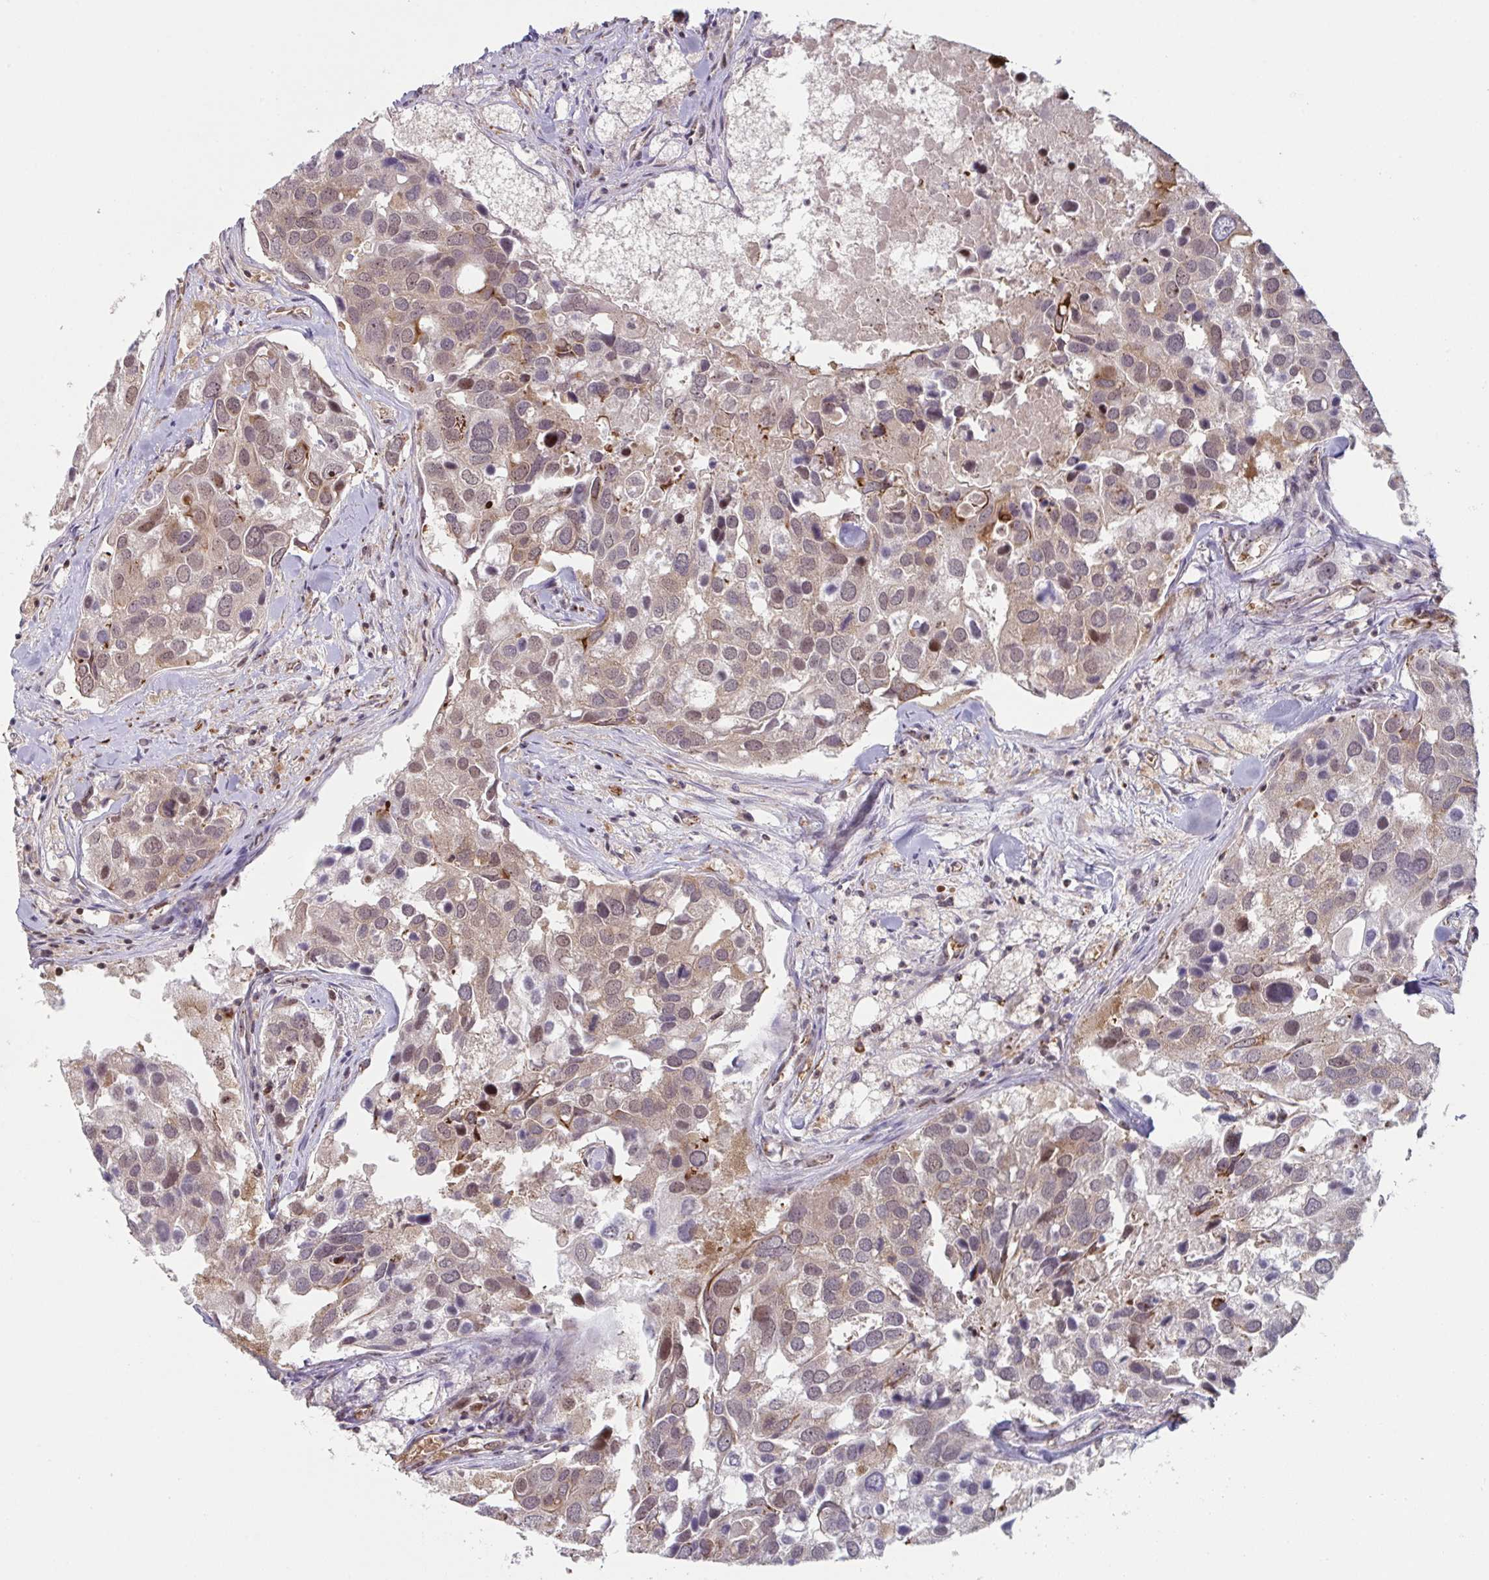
{"staining": {"intensity": "moderate", "quantity": "25%-75%", "location": "cytoplasmic/membranous,nuclear"}, "tissue": "breast cancer", "cell_type": "Tumor cells", "image_type": "cancer", "snomed": [{"axis": "morphology", "description": "Duct carcinoma"}, {"axis": "topography", "description": "Breast"}], "caption": "Moderate cytoplasmic/membranous and nuclear protein positivity is seen in about 25%-75% of tumor cells in breast infiltrating ductal carcinoma.", "gene": "NLRP13", "patient": {"sex": "female", "age": 83}}